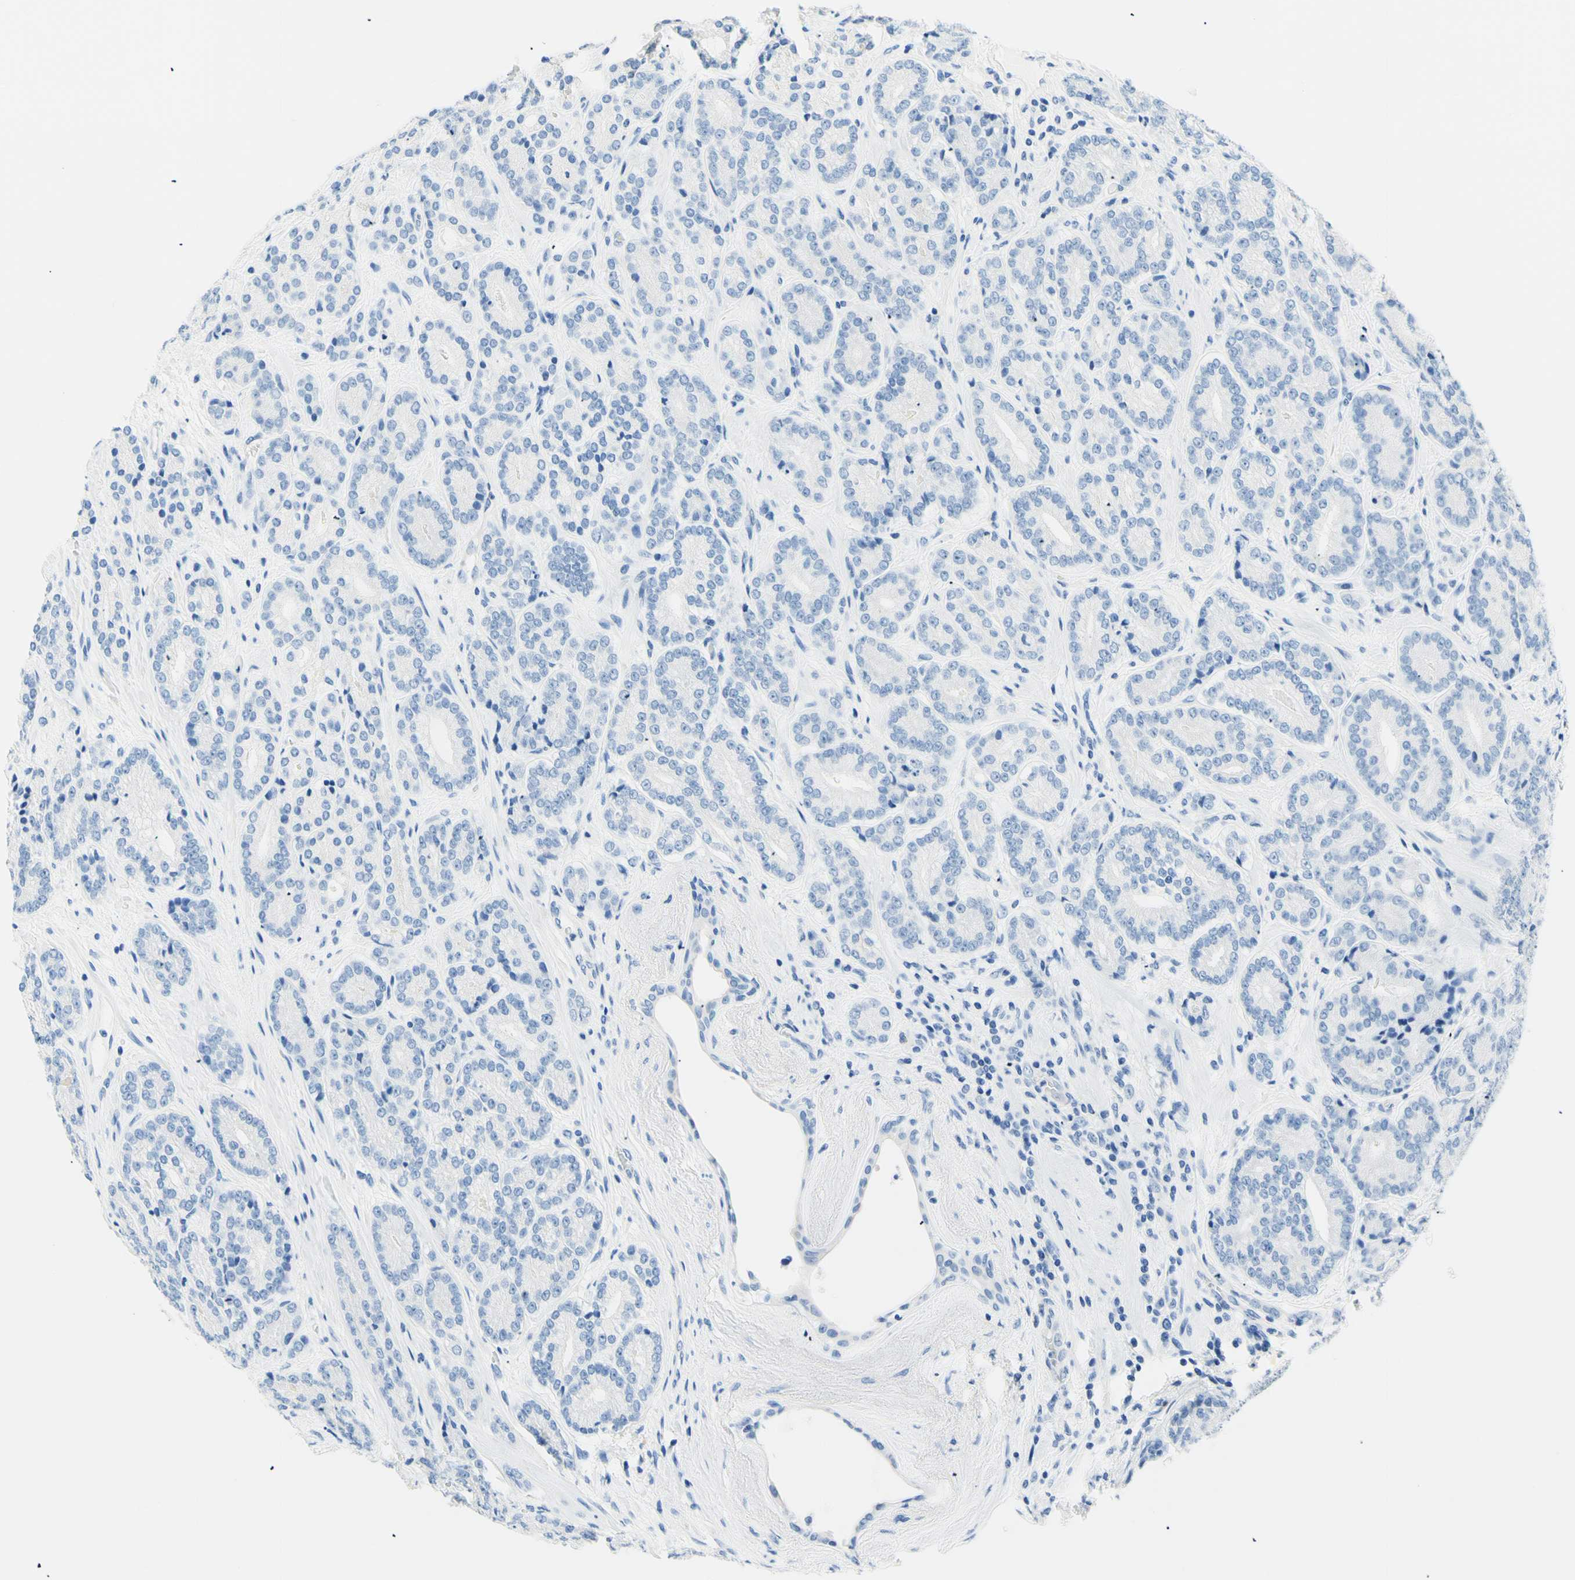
{"staining": {"intensity": "negative", "quantity": "none", "location": "none"}, "tissue": "prostate cancer", "cell_type": "Tumor cells", "image_type": "cancer", "snomed": [{"axis": "morphology", "description": "Adenocarcinoma, High grade"}, {"axis": "topography", "description": "Prostate"}], "caption": "An image of human prostate cancer (adenocarcinoma (high-grade)) is negative for staining in tumor cells.", "gene": "HPCA", "patient": {"sex": "male", "age": 61}}